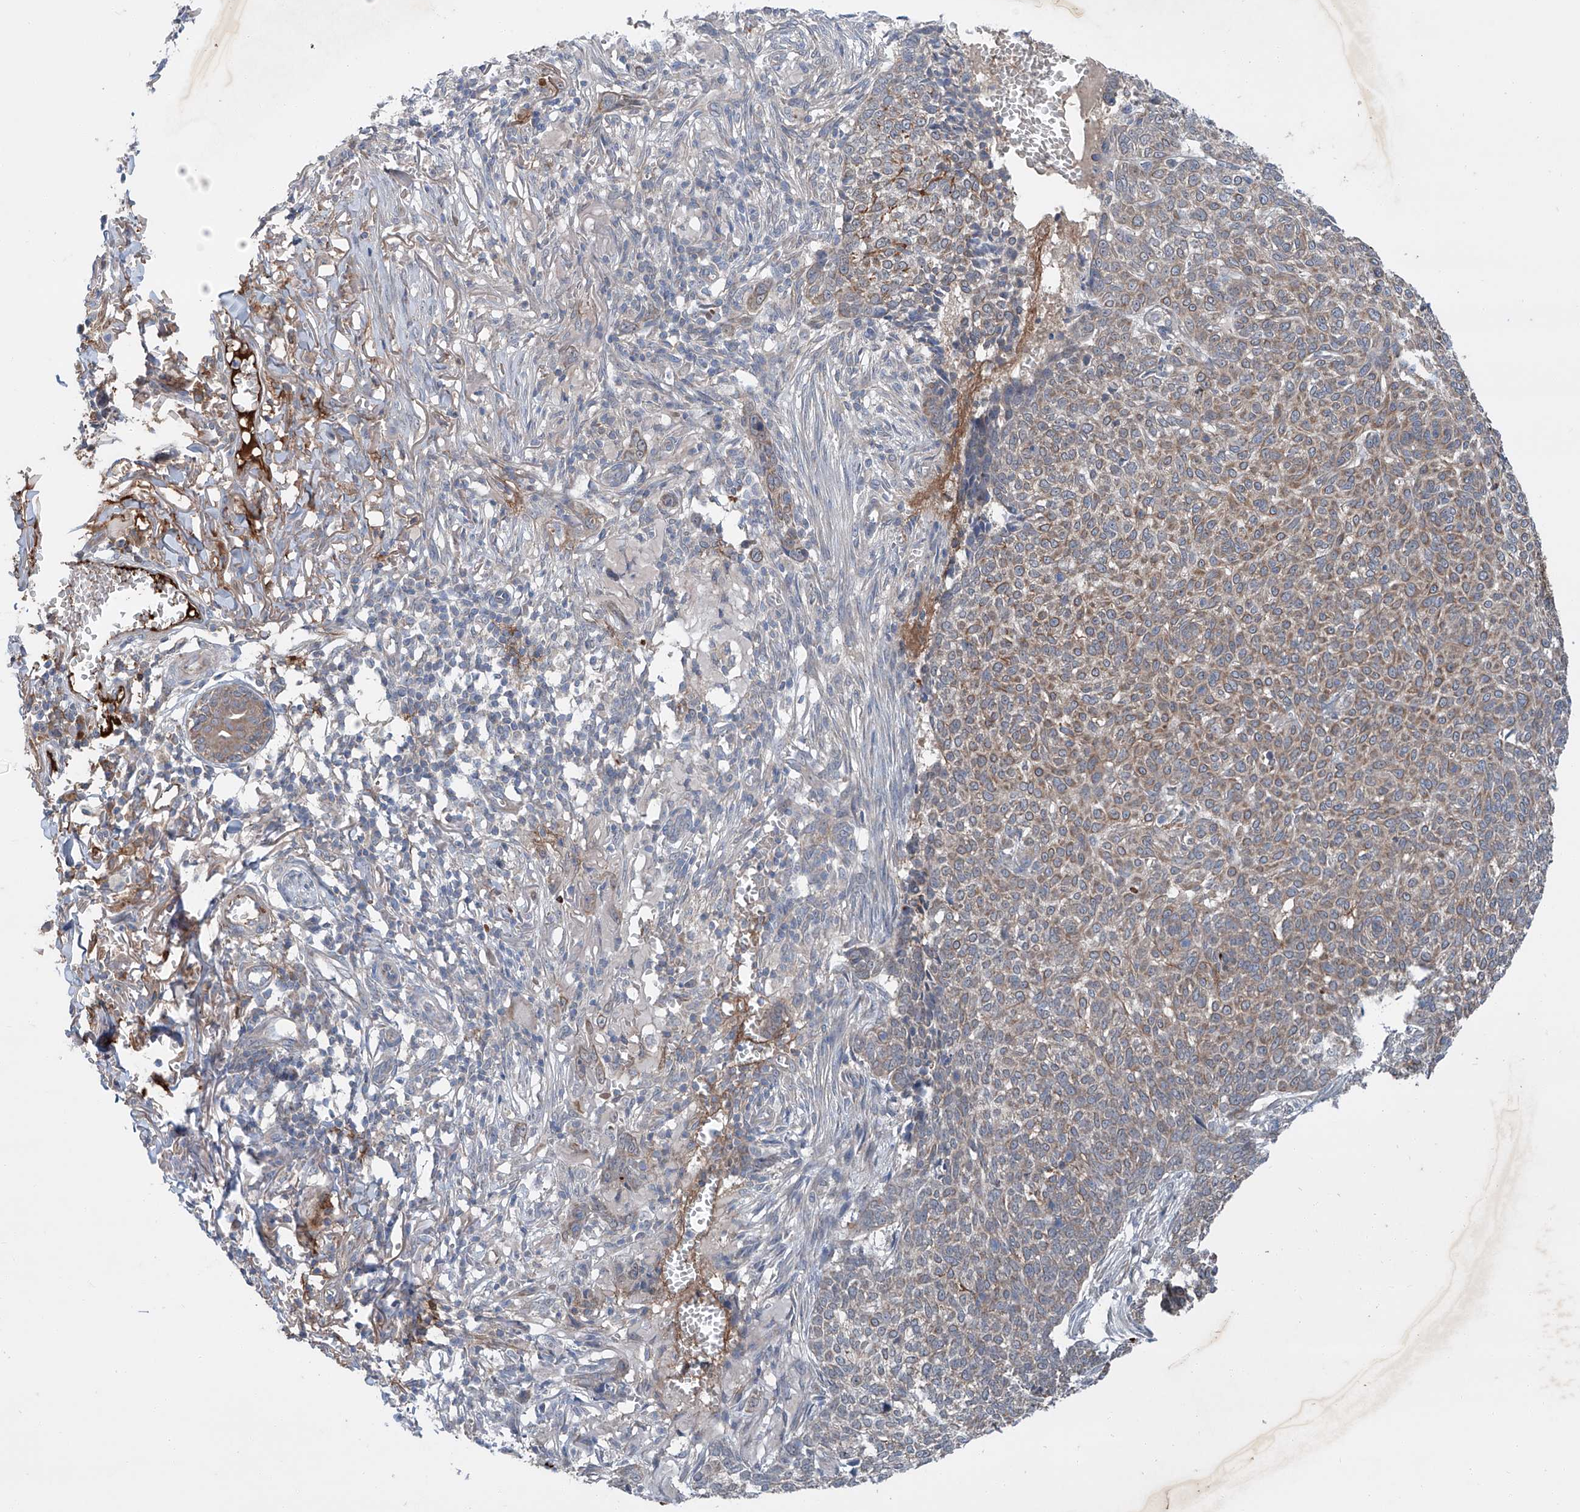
{"staining": {"intensity": "moderate", "quantity": "25%-75%", "location": "cytoplasmic/membranous"}, "tissue": "skin cancer", "cell_type": "Tumor cells", "image_type": "cancer", "snomed": [{"axis": "morphology", "description": "Basal cell carcinoma"}, {"axis": "topography", "description": "Skin"}], "caption": "Skin cancer stained with a protein marker displays moderate staining in tumor cells.", "gene": "SIX4", "patient": {"sex": "male", "age": 85}}